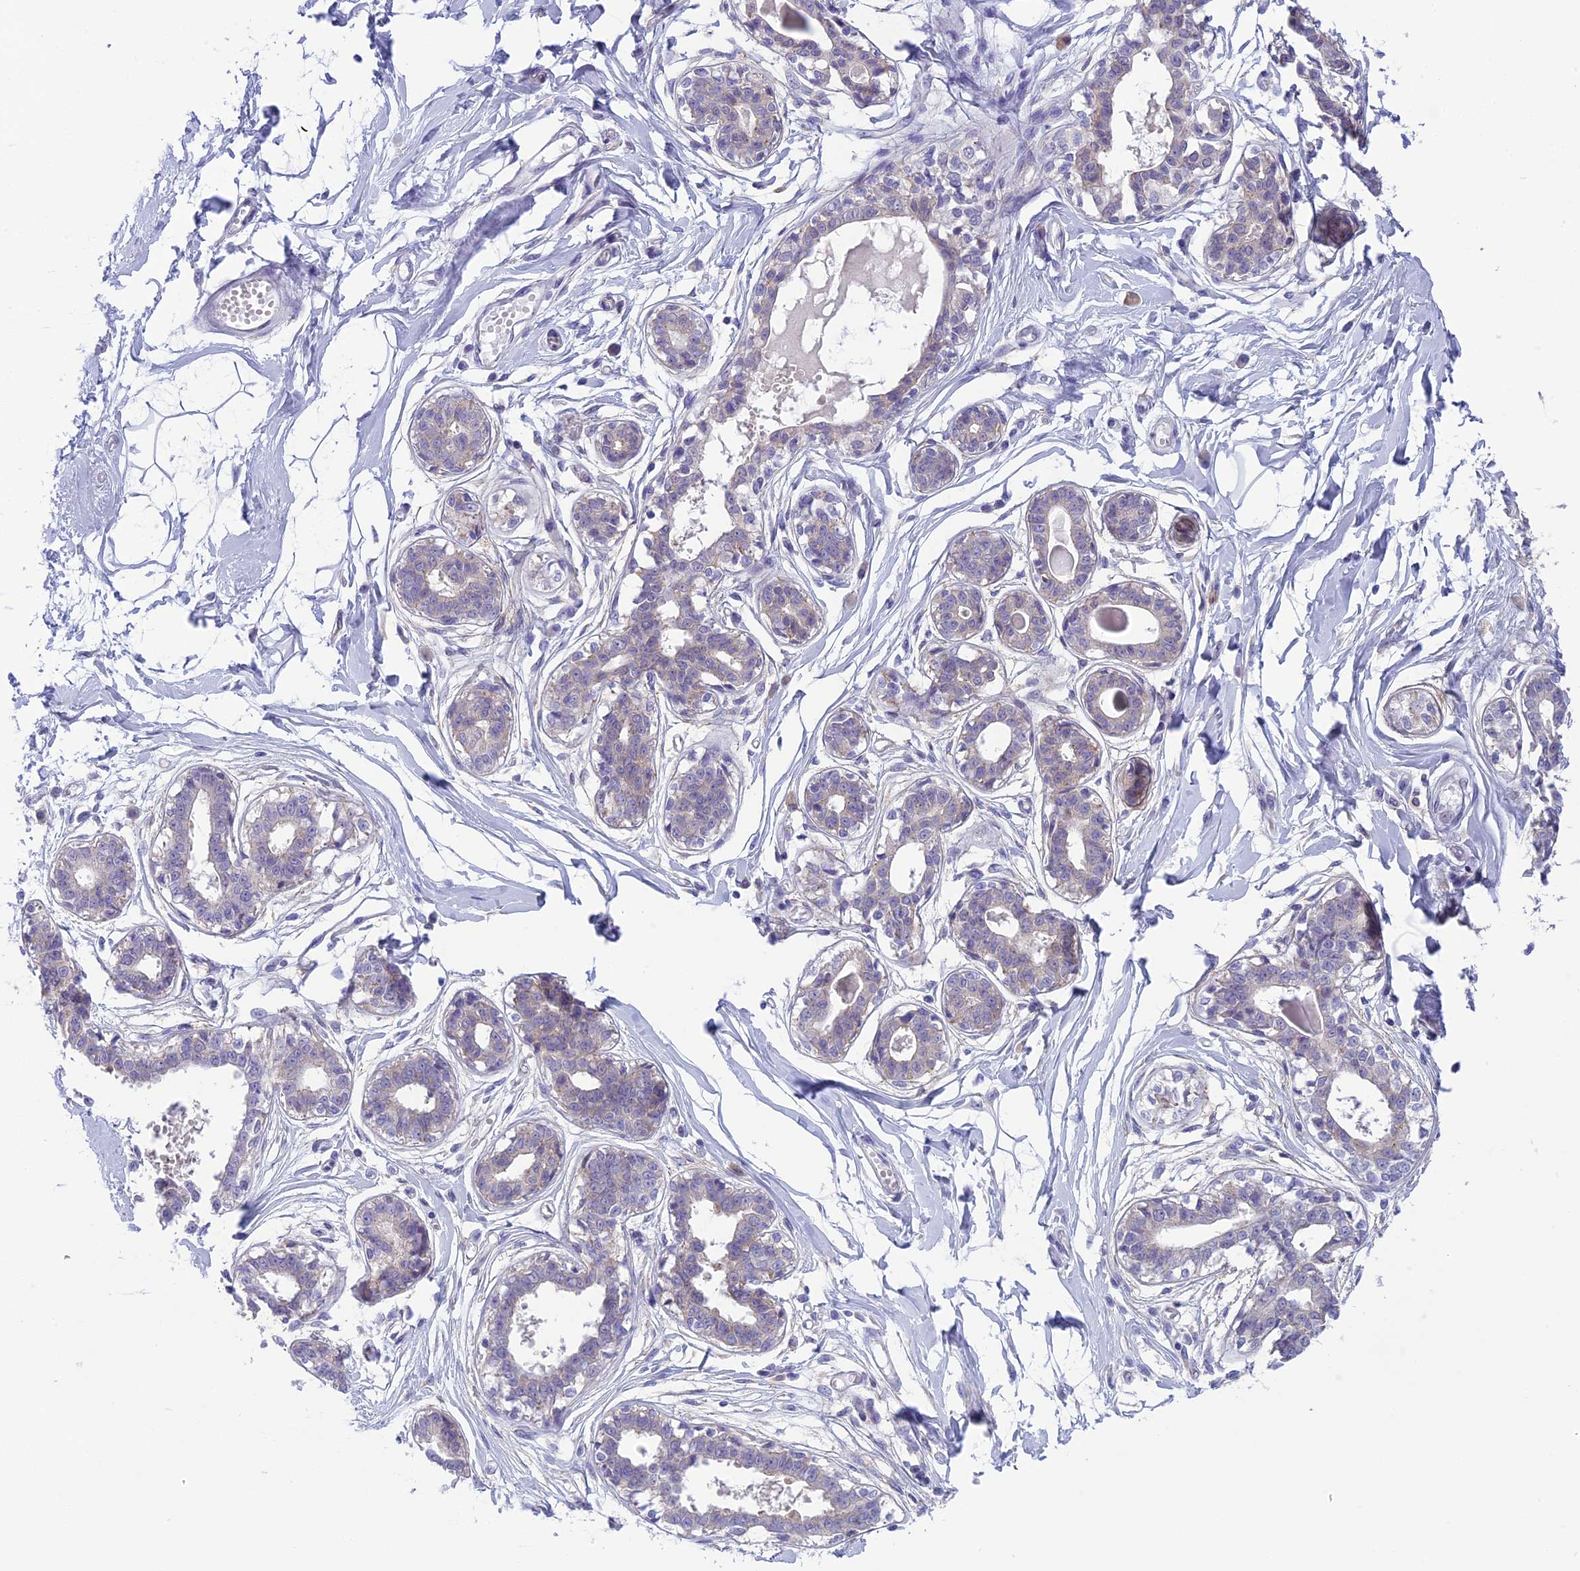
{"staining": {"intensity": "negative", "quantity": "none", "location": "none"}, "tissue": "breast", "cell_type": "Adipocytes", "image_type": "normal", "snomed": [{"axis": "morphology", "description": "Normal tissue, NOS"}, {"axis": "topography", "description": "Breast"}], "caption": "Breast stained for a protein using immunohistochemistry reveals no staining adipocytes.", "gene": "ARHGEF37", "patient": {"sex": "female", "age": 45}}